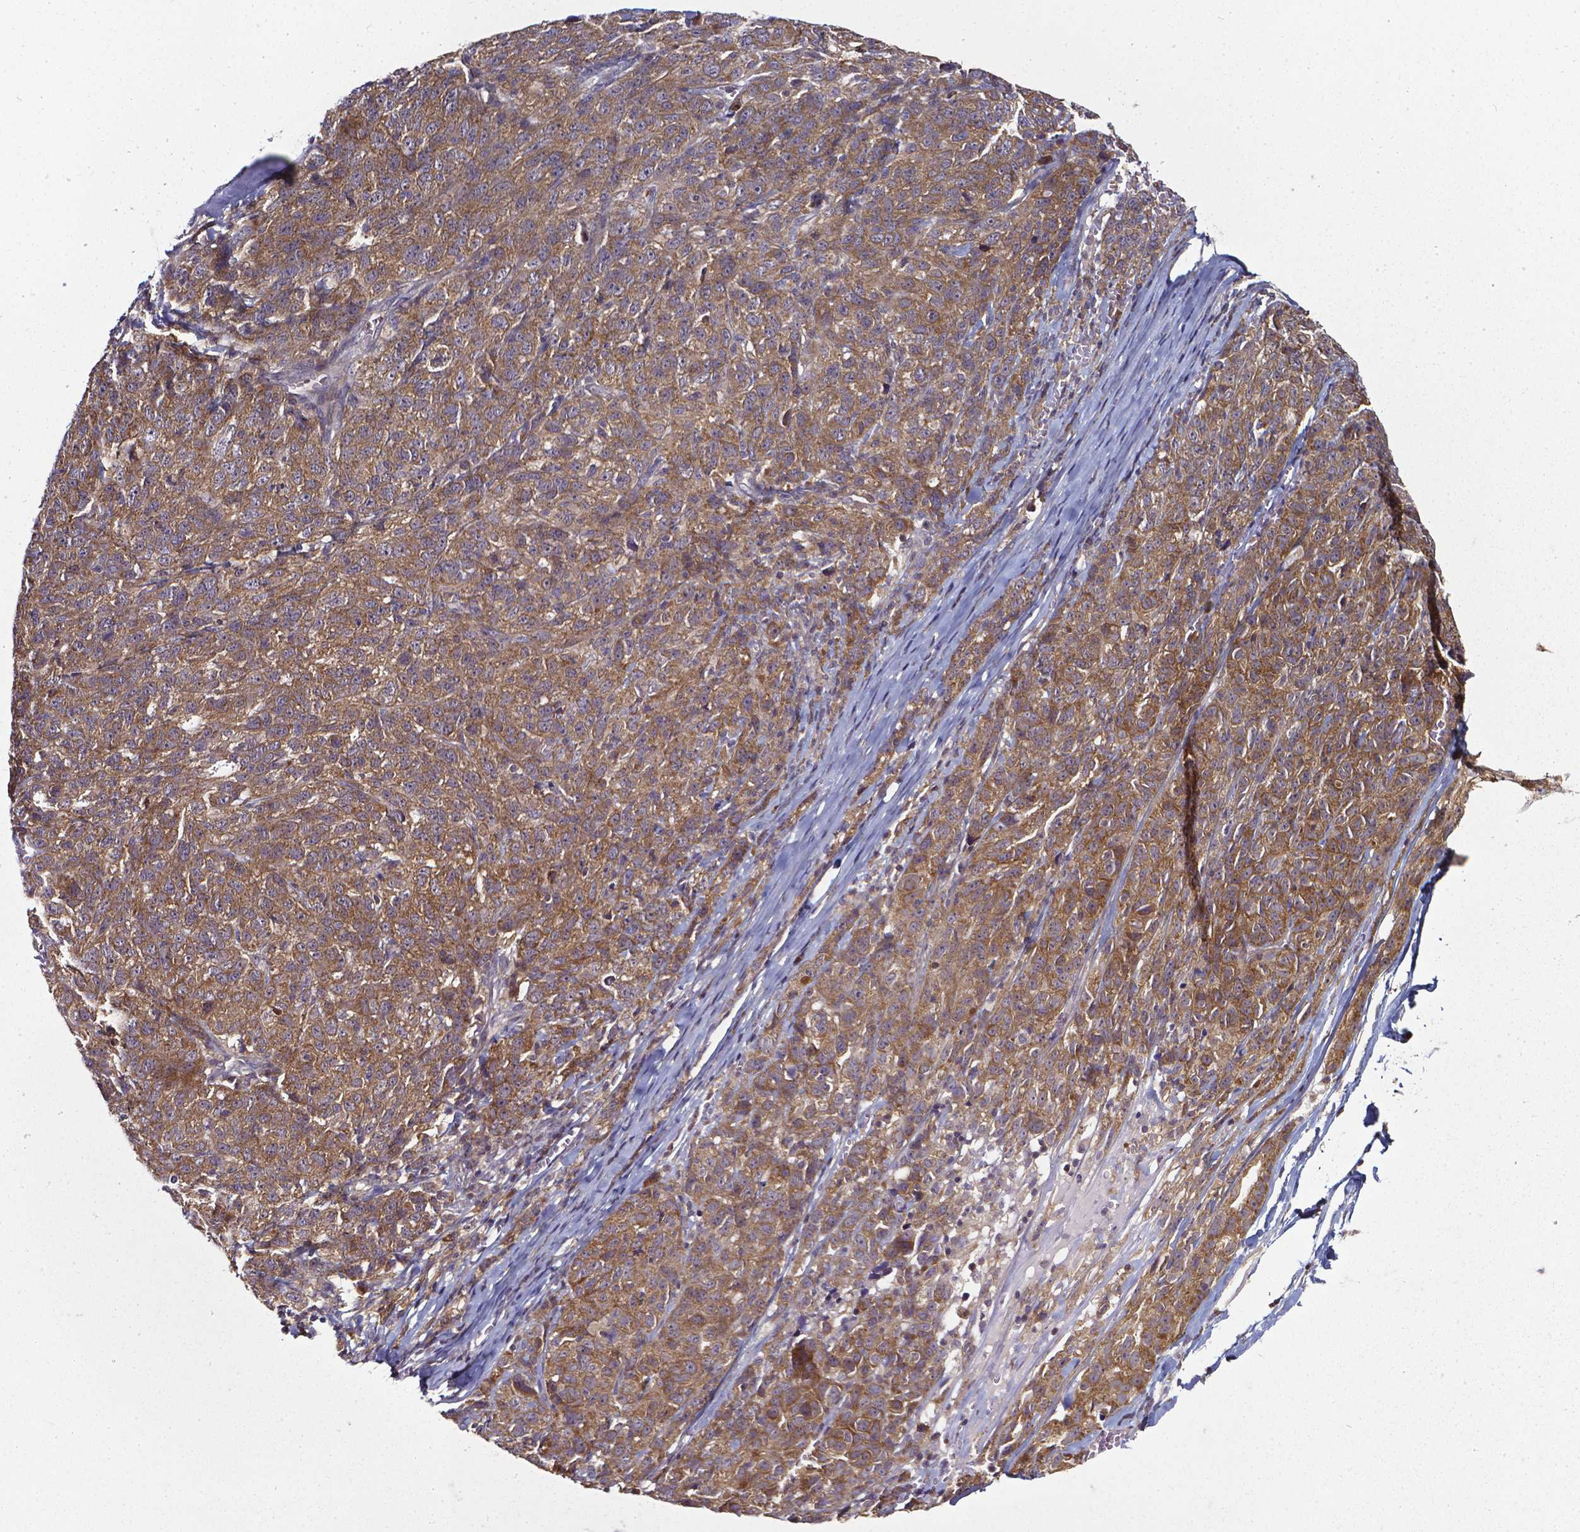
{"staining": {"intensity": "moderate", "quantity": ">75%", "location": "cytoplasmic/membranous"}, "tissue": "ovarian cancer", "cell_type": "Tumor cells", "image_type": "cancer", "snomed": [{"axis": "morphology", "description": "Cystadenocarcinoma, serous, NOS"}, {"axis": "topography", "description": "Ovary"}], "caption": "Serous cystadenocarcinoma (ovarian) stained with immunohistochemistry displays moderate cytoplasmic/membranous staining in about >75% of tumor cells. The staining was performed using DAB, with brown indicating positive protein expression. Nuclei are stained blue with hematoxylin.", "gene": "PRAG1", "patient": {"sex": "female", "age": 71}}